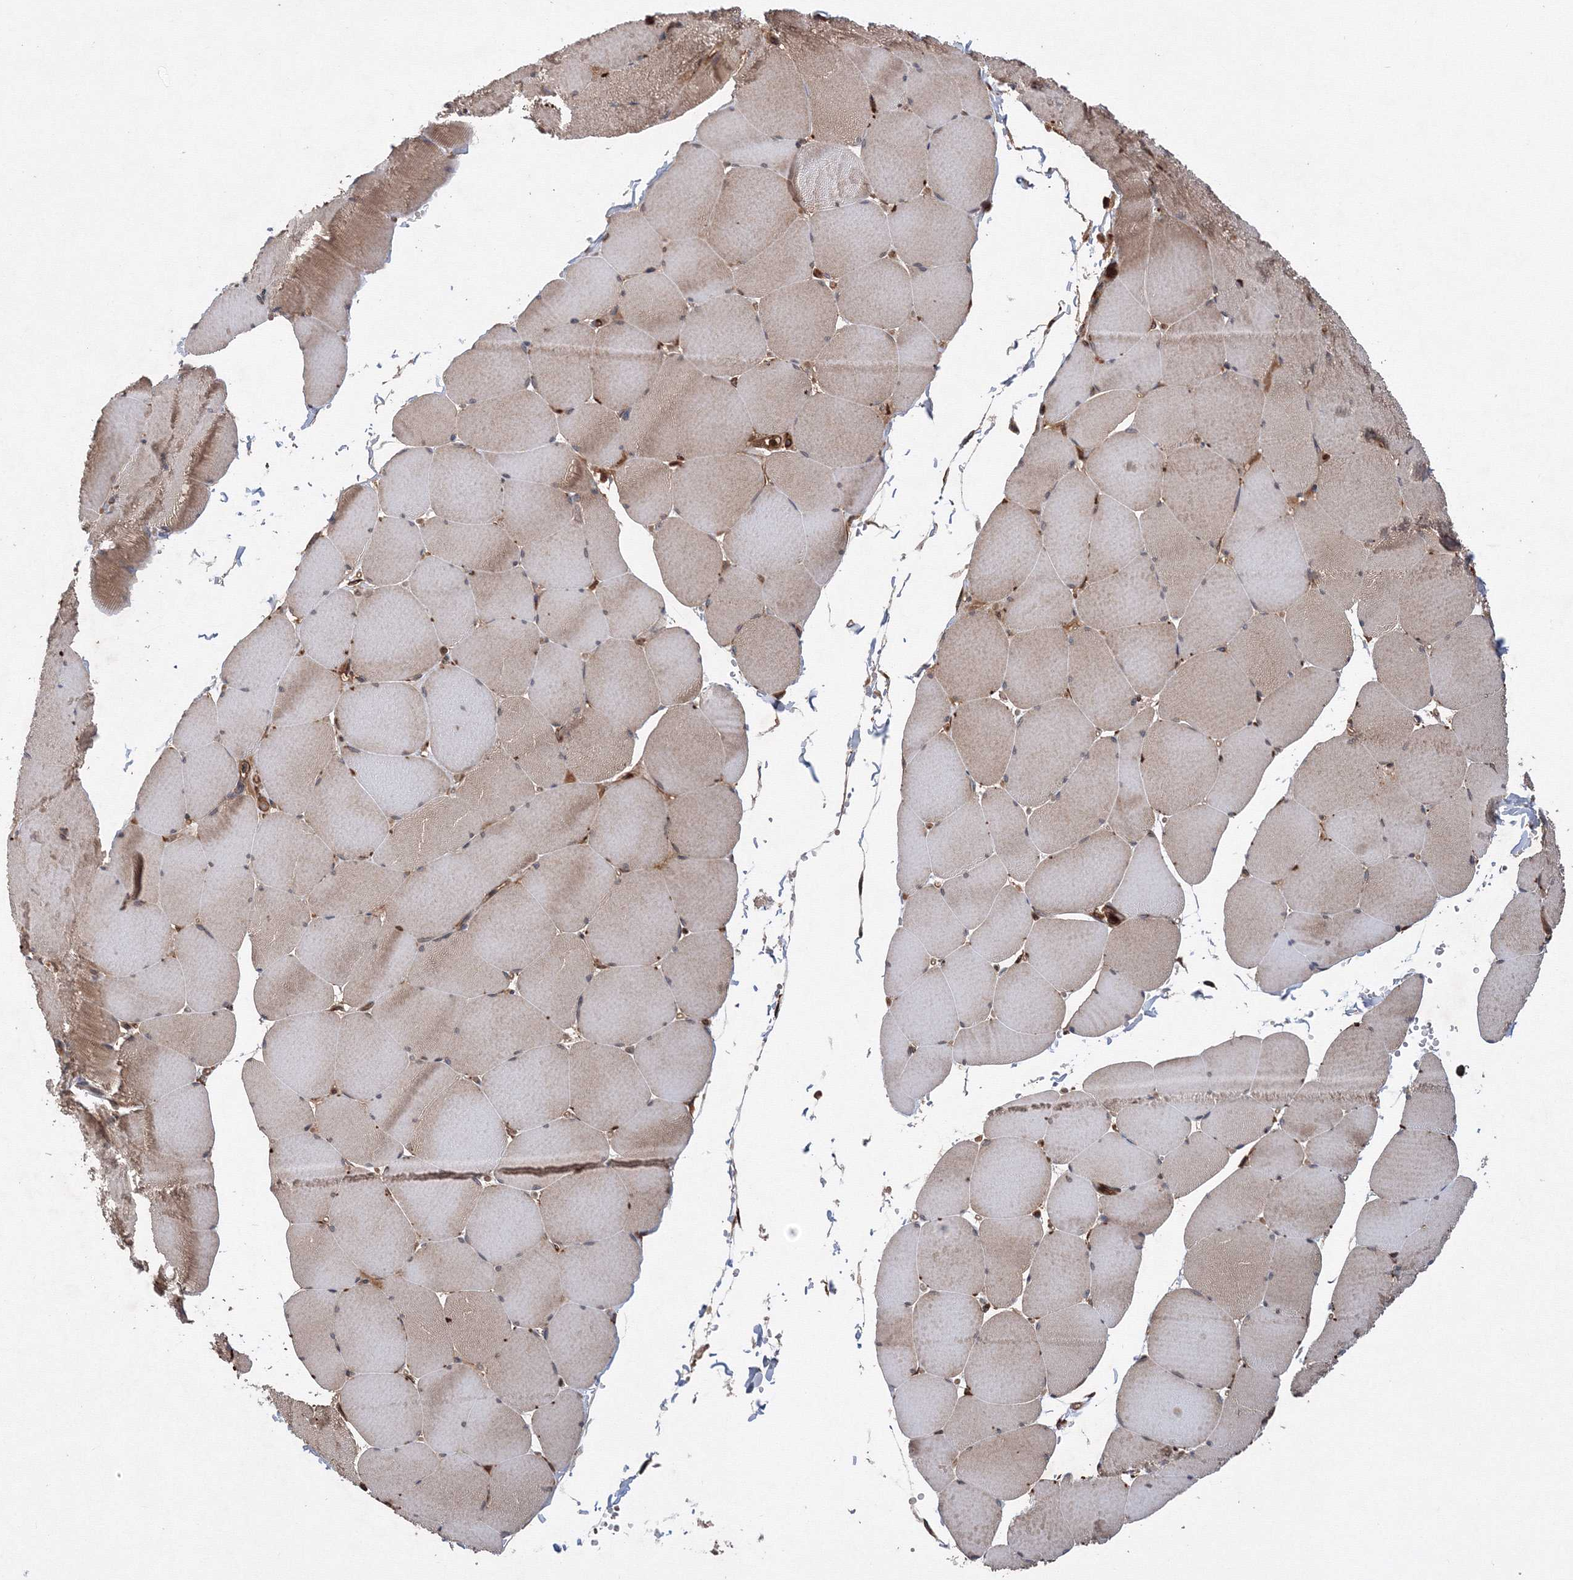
{"staining": {"intensity": "moderate", "quantity": "25%-75%", "location": "cytoplasmic/membranous"}, "tissue": "skeletal muscle", "cell_type": "Myocytes", "image_type": "normal", "snomed": [{"axis": "morphology", "description": "Normal tissue, NOS"}, {"axis": "topography", "description": "Skeletal muscle"}, {"axis": "topography", "description": "Head-Neck"}], "caption": "A medium amount of moderate cytoplasmic/membranous staining is seen in about 25%-75% of myocytes in unremarkable skeletal muscle.", "gene": "ATG3", "patient": {"sex": "male", "age": 66}}